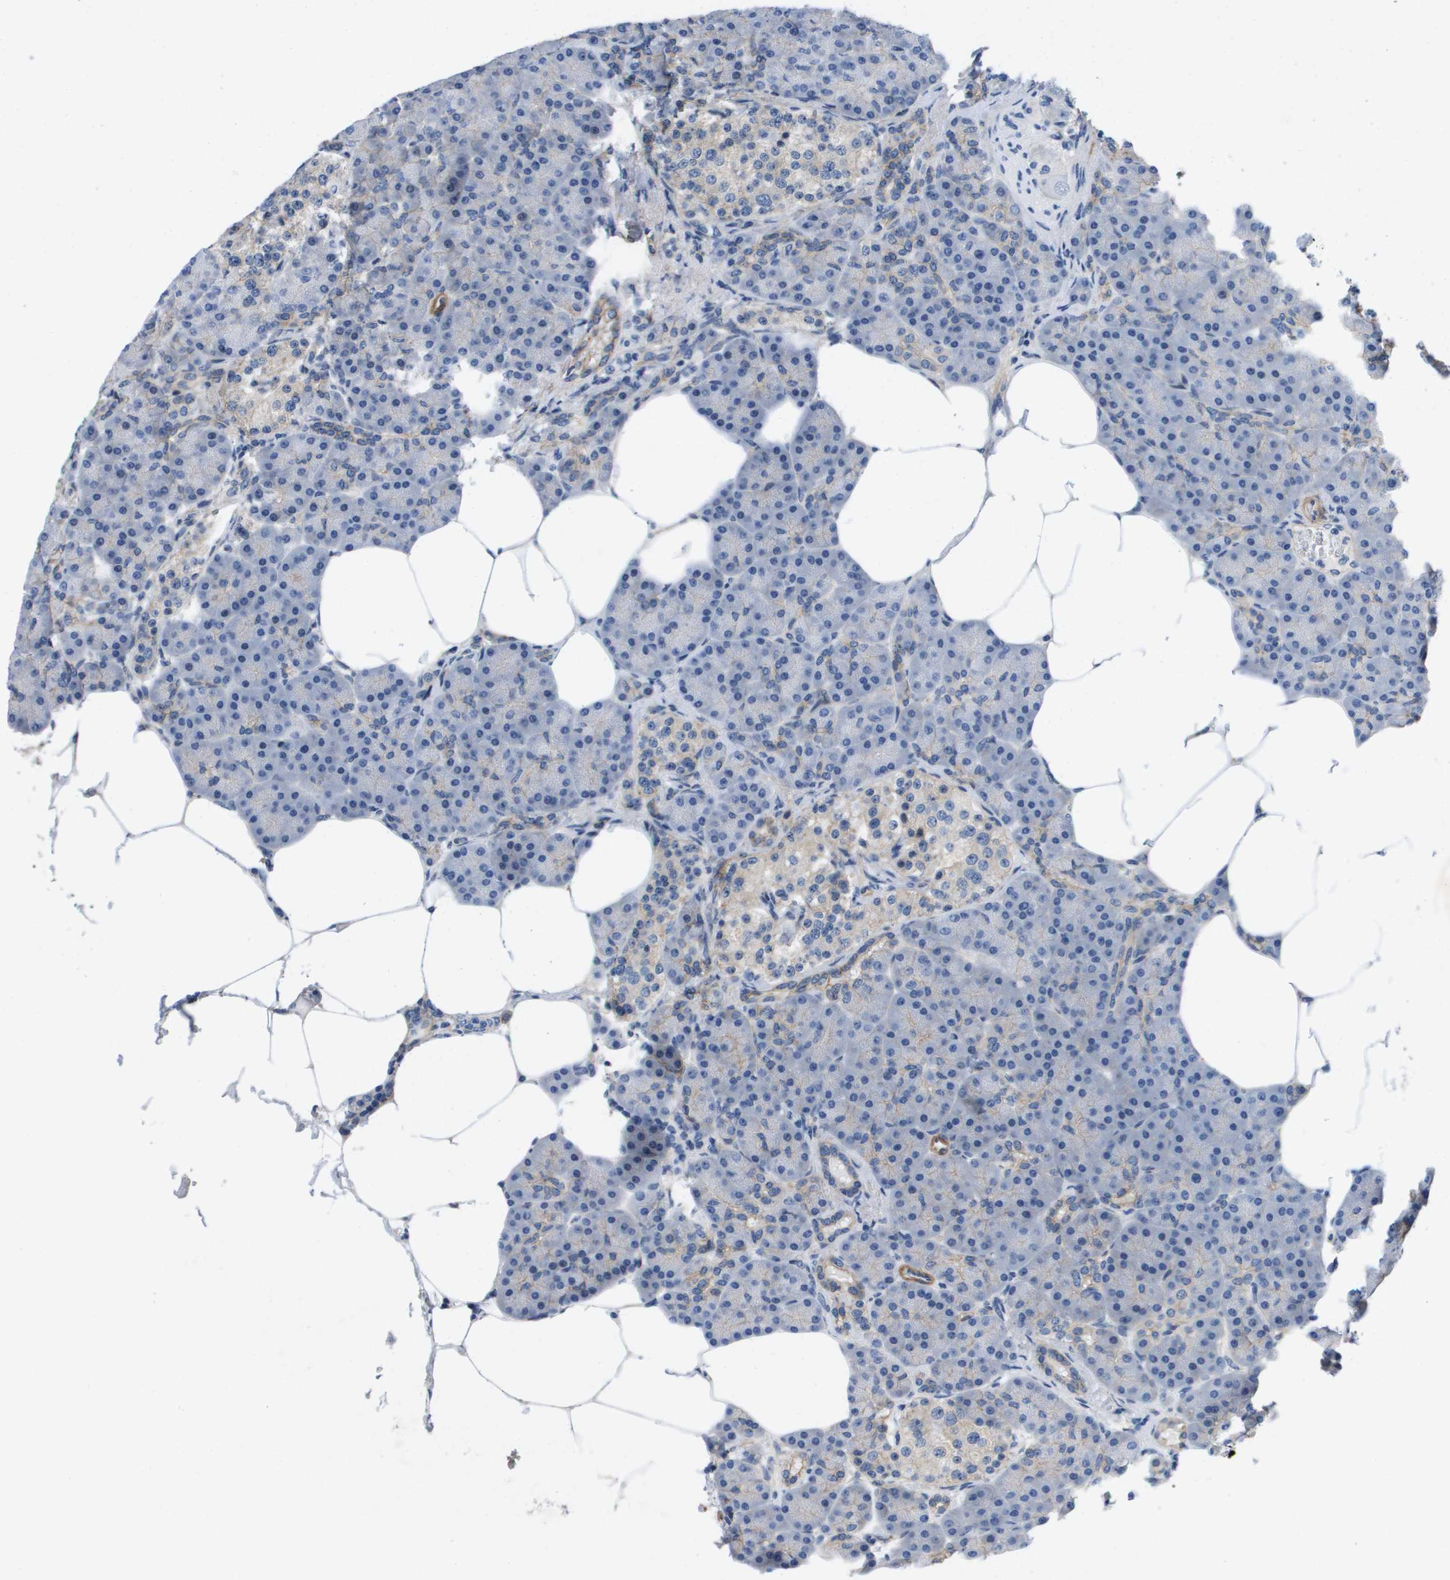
{"staining": {"intensity": "weak", "quantity": "<25%", "location": "cytoplasmic/membranous"}, "tissue": "pancreas", "cell_type": "Exocrine glandular cells", "image_type": "normal", "snomed": [{"axis": "morphology", "description": "Normal tissue, NOS"}, {"axis": "topography", "description": "Pancreas"}], "caption": "Pancreas was stained to show a protein in brown. There is no significant expression in exocrine glandular cells. (DAB immunohistochemistry (IHC), high magnification).", "gene": "LPP", "patient": {"sex": "female", "age": 70}}